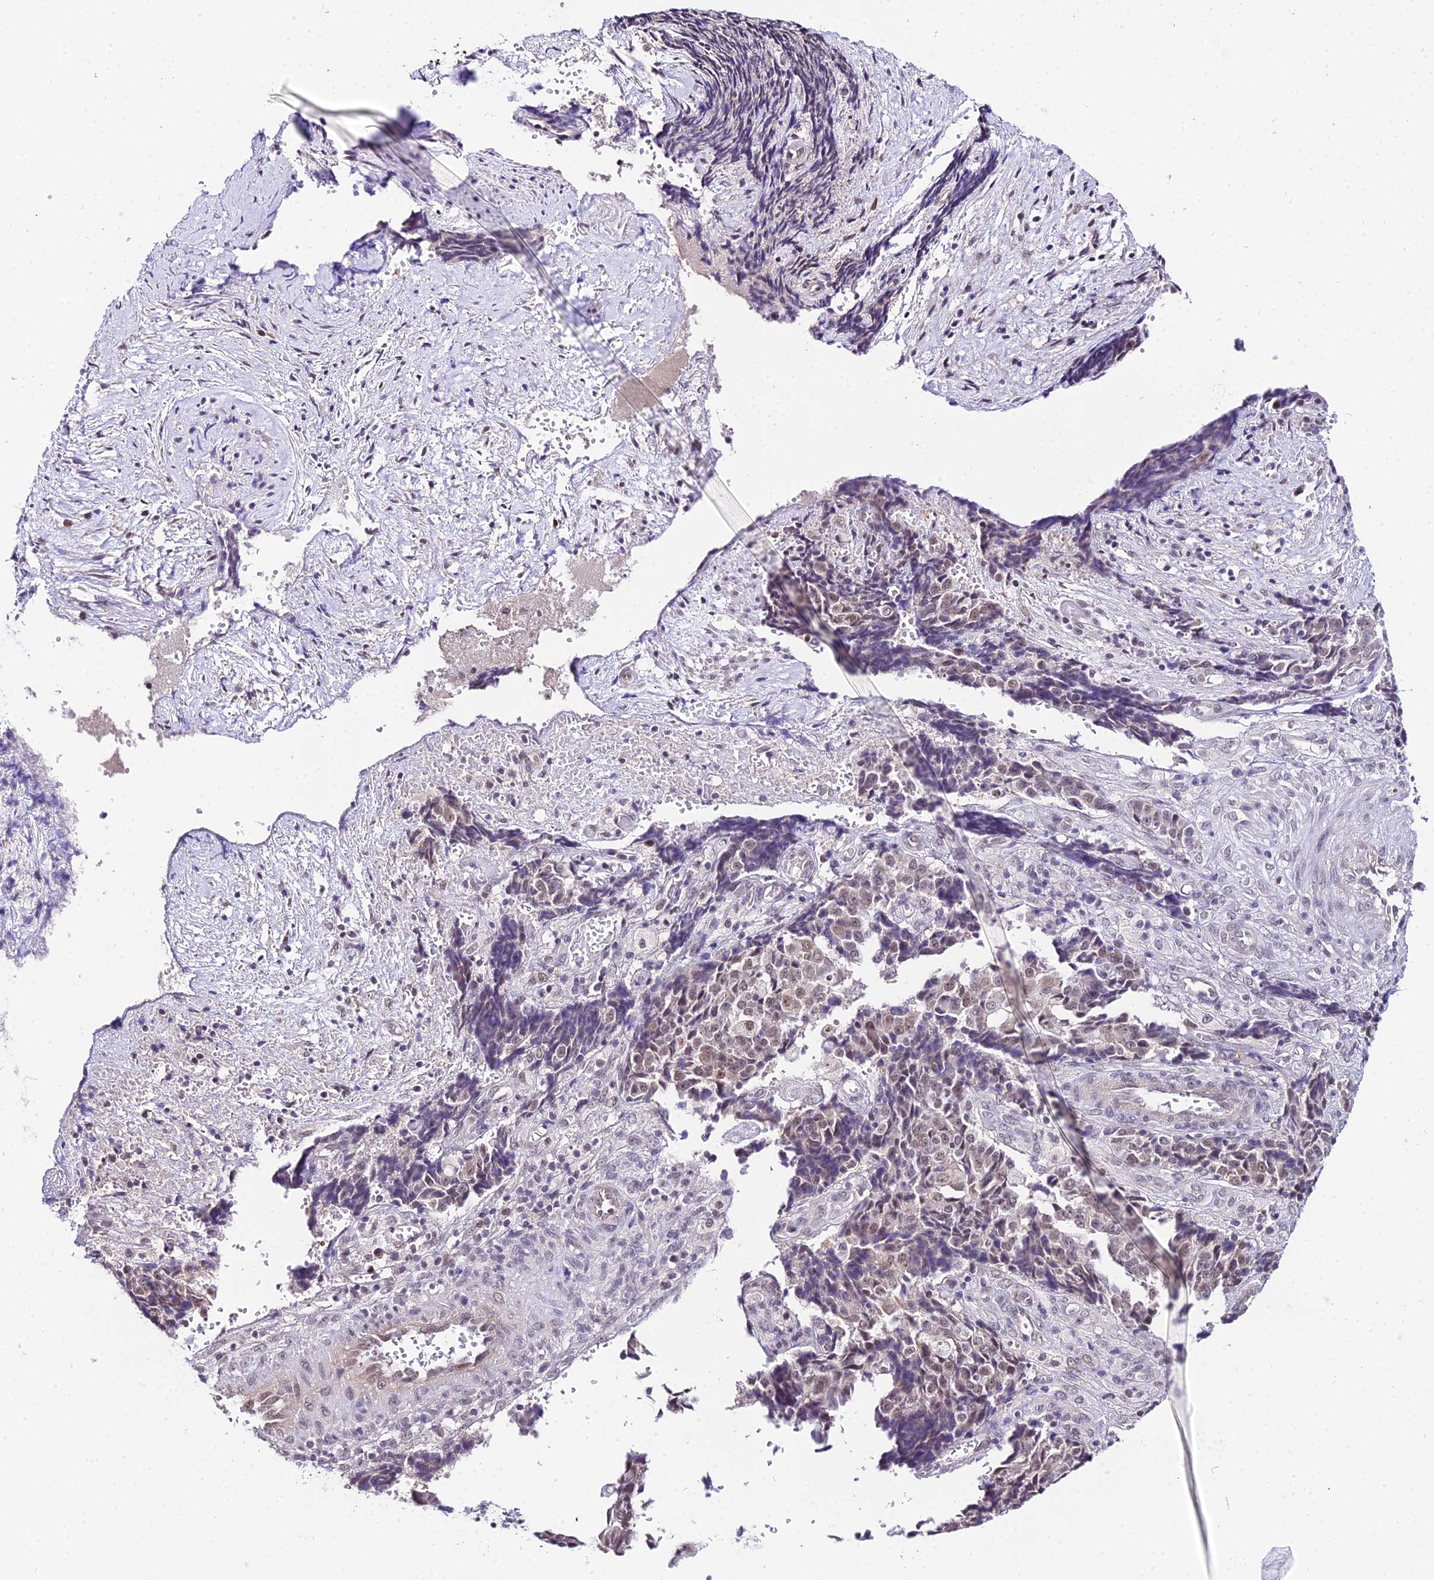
{"staining": {"intensity": "weak", "quantity": "<25%", "location": "nuclear"}, "tissue": "ovarian cancer", "cell_type": "Tumor cells", "image_type": "cancer", "snomed": [{"axis": "morphology", "description": "Carcinoma, endometroid"}, {"axis": "topography", "description": "Ovary"}], "caption": "Human endometroid carcinoma (ovarian) stained for a protein using IHC reveals no positivity in tumor cells.", "gene": "POLR2I", "patient": {"sex": "female", "age": 42}}